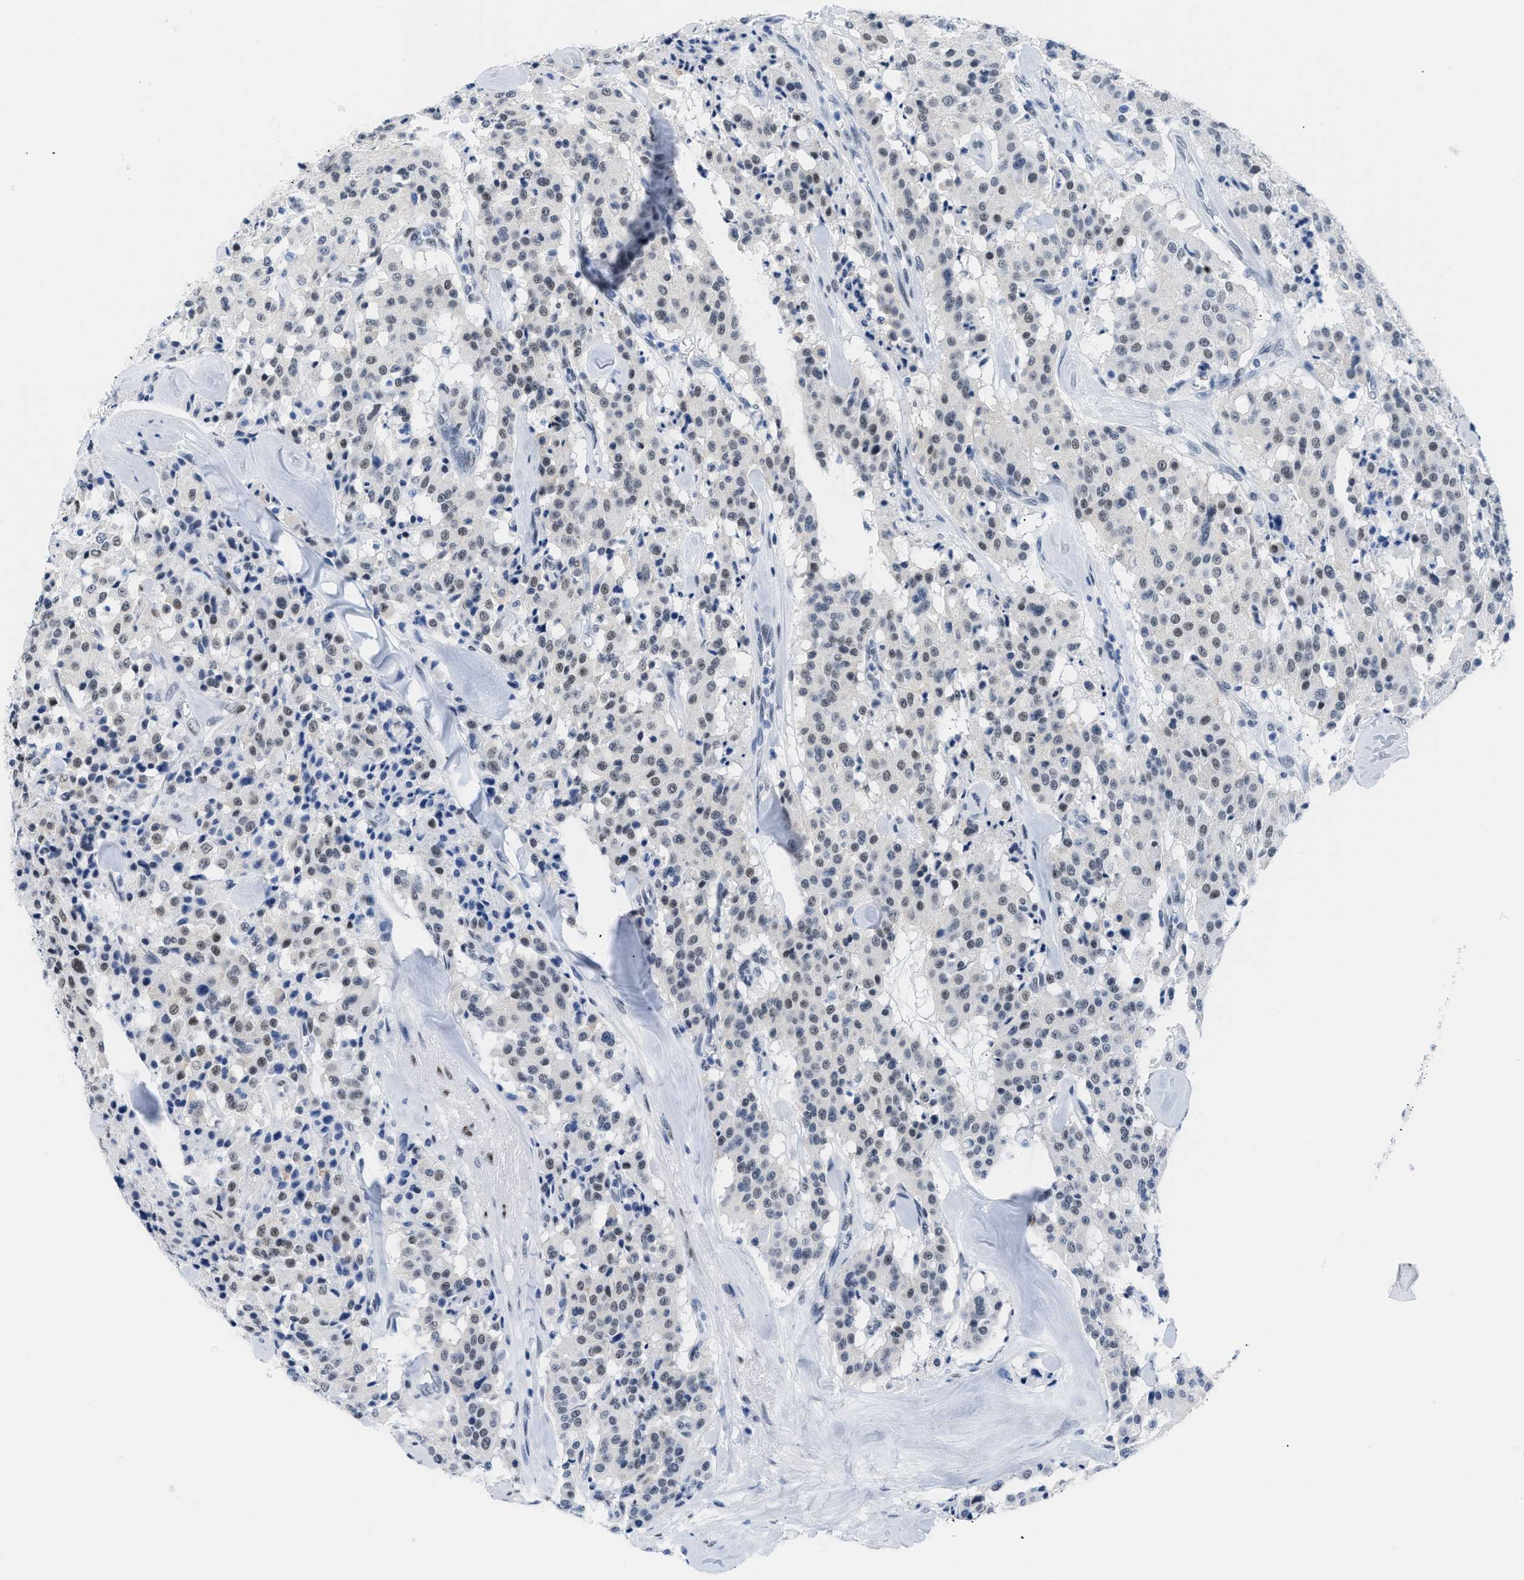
{"staining": {"intensity": "moderate", "quantity": "<25%", "location": "nuclear"}, "tissue": "carcinoid", "cell_type": "Tumor cells", "image_type": "cancer", "snomed": [{"axis": "morphology", "description": "Carcinoid, malignant, NOS"}, {"axis": "topography", "description": "Lung"}], "caption": "Carcinoid was stained to show a protein in brown. There is low levels of moderate nuclear expression in about <25% of tumor cells. The staining was performed using DAB to visualize the protein expression in brown, while the nuclei were stained in blue with hematoxylin (Magnification: 20x).", "gene": "CTBP1", "patient": {"sex": "male", "age": 30}}